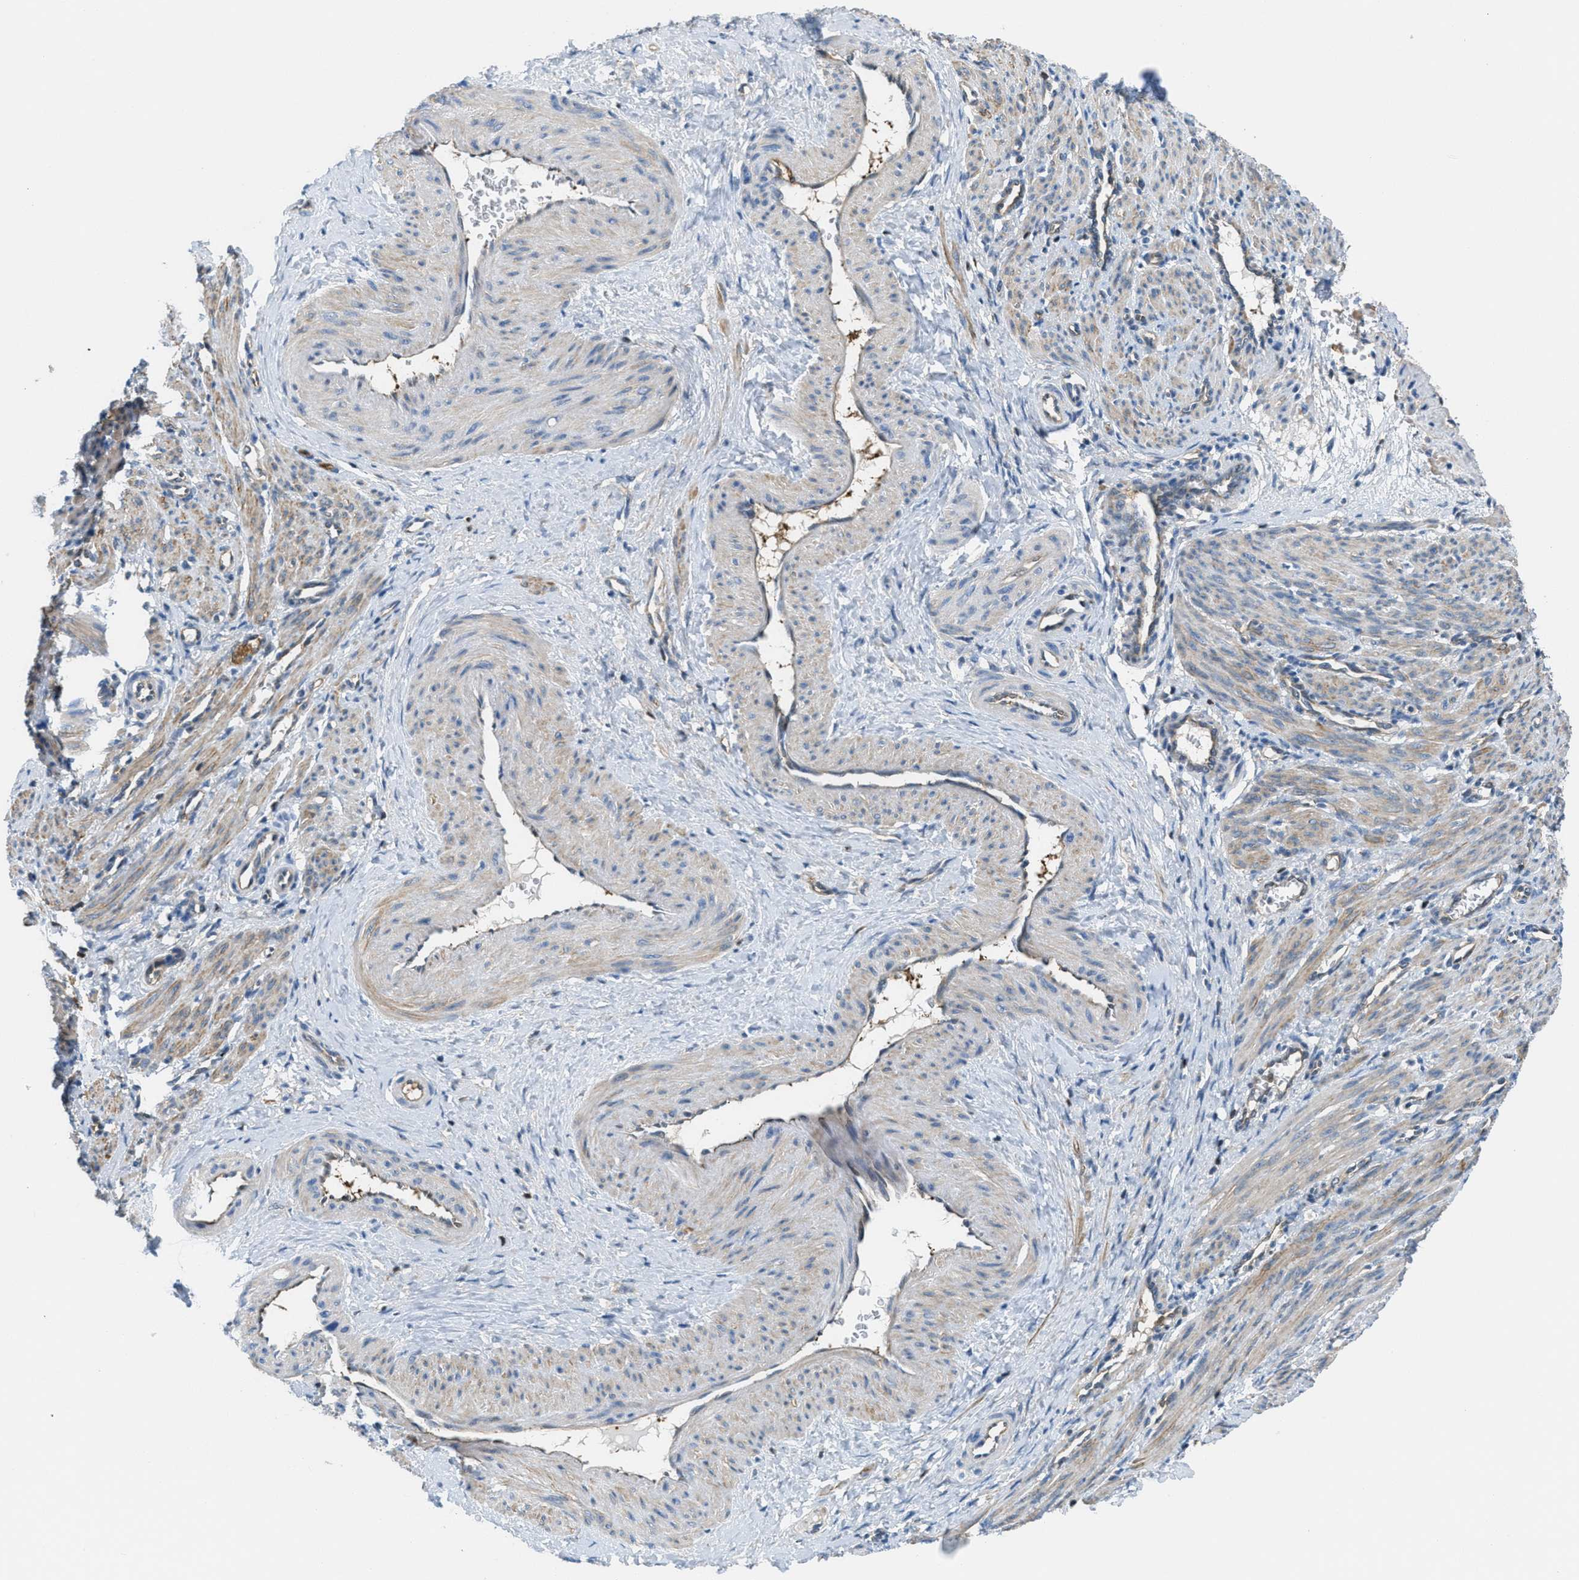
{"staining": {"intensity": "moderate", "quantity": ">75%", "location": "cytoplasmic/membranous"}, "tissue": "smooth muscle", "cell_type": "Smooth muscle cells", "image_type": "normal", "snomed": [{"axis": "morphology", "description": "Normal tissue, NOS"}, {"axis": "topography", "description": "Endometrium"}], "caption": "Immunohistochemistry histopathology image of normal smooth muscle: smooth muscle stained using immunohistochemistry demonstrates medium levels of moderate protein expression localized specifically in the cytoplasmic/membranous of smooth muscle cells, appearing as a cytoplasmic/membranous brown color.", "gene": "PIP5K1C", "patient": {"sex": "female", "age": 33}}